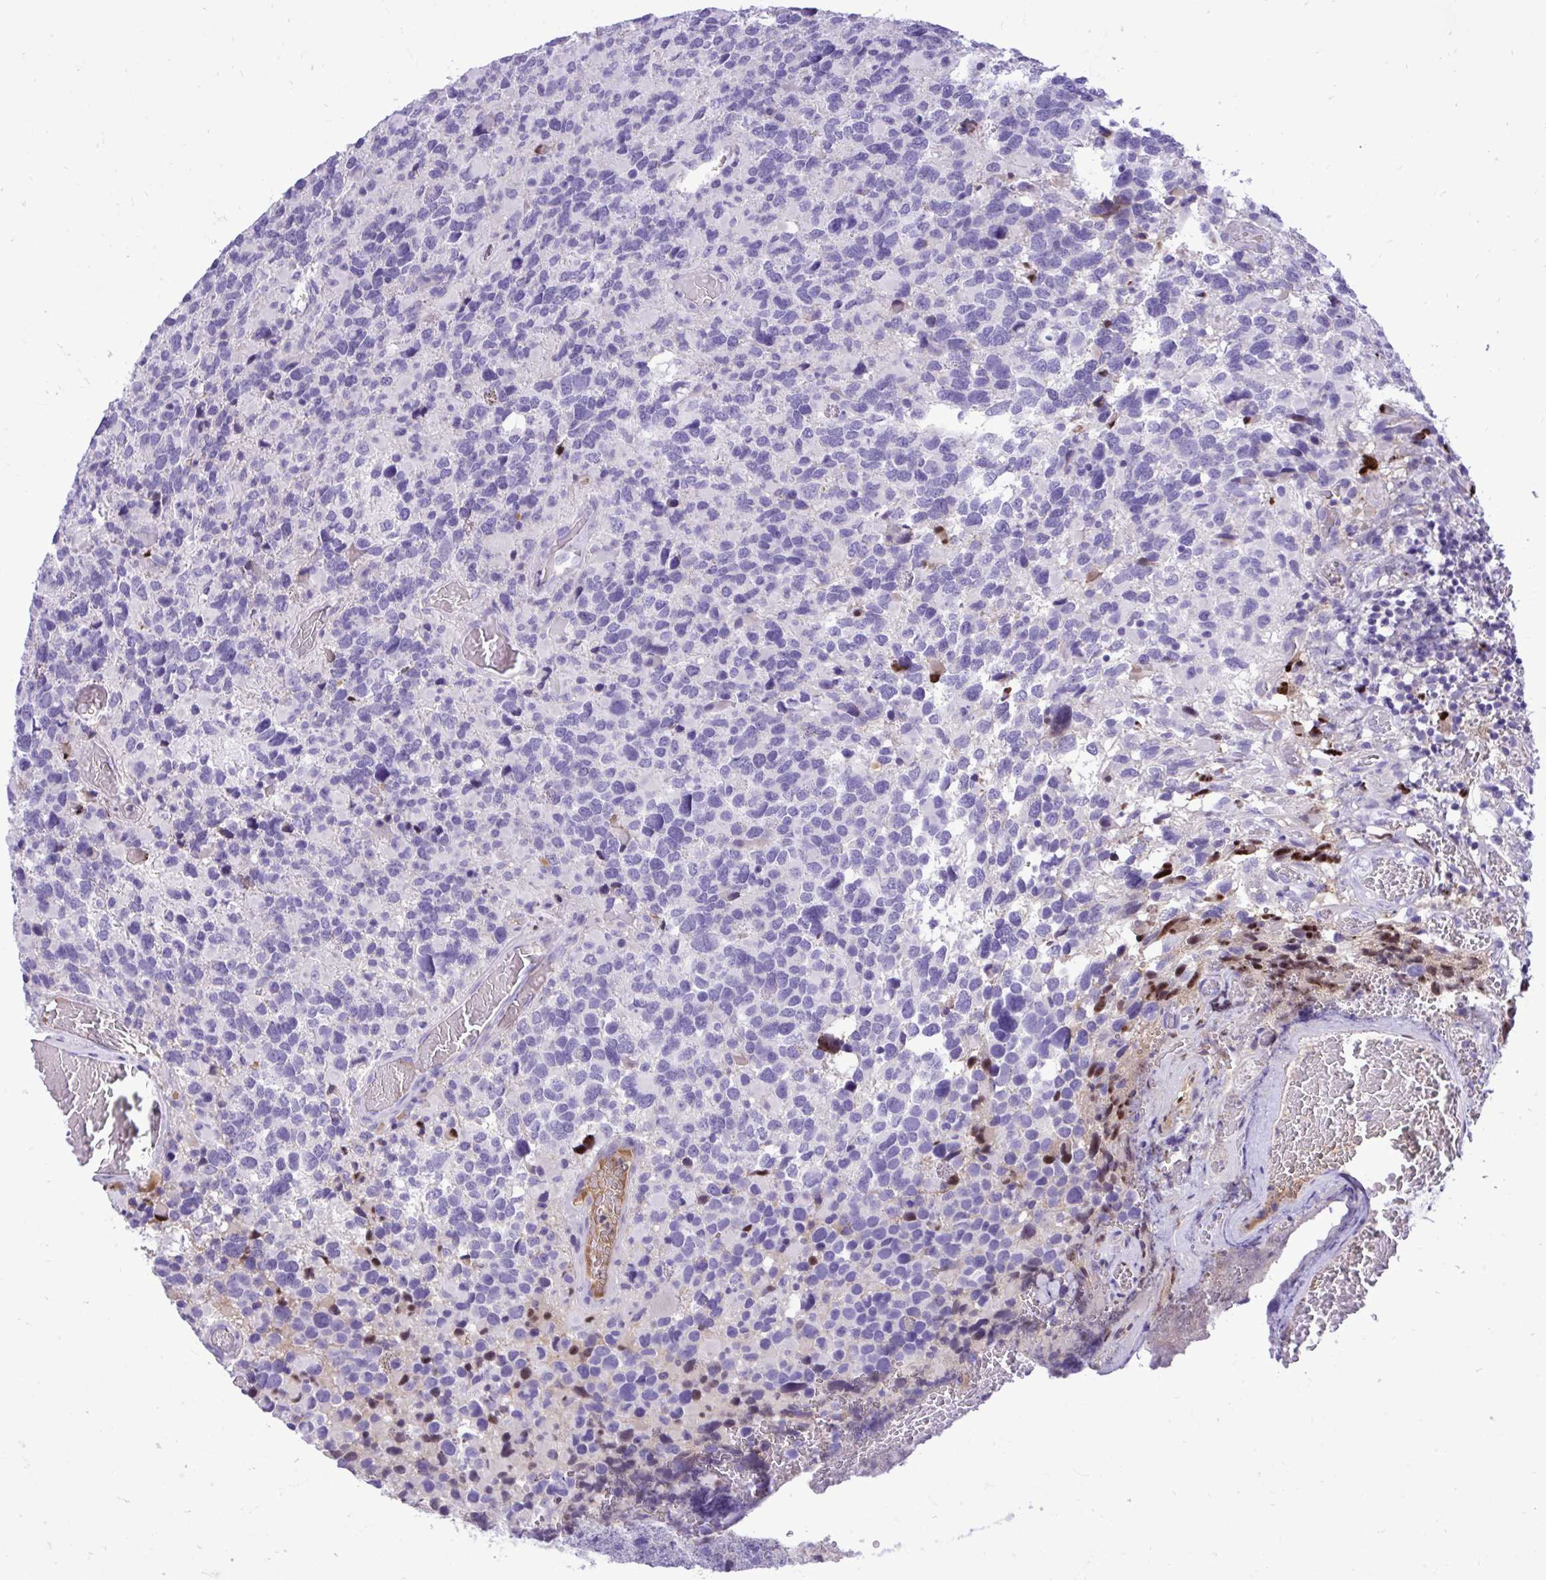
{"staining": {"intensity": "negative", "quantity": "none", "location": "none"}, "tissue": "glioma", "cell_type": "Tumor cells", "image_type": "cancer", "snomed": [{"axis": "morphology", "description": "Glioma, malignant, High grade"}, {"axis": "topography", "description": "Brain"}], "caption": "Immunohistochemistry (IHC) histopathology image of neoplastic tissue: malignant glioma (high-grade) stained with DAB exhibits no significant protein staining in tumor cells.", "gene": "HRG", "patient": {"sex": "female", "age": 40}}